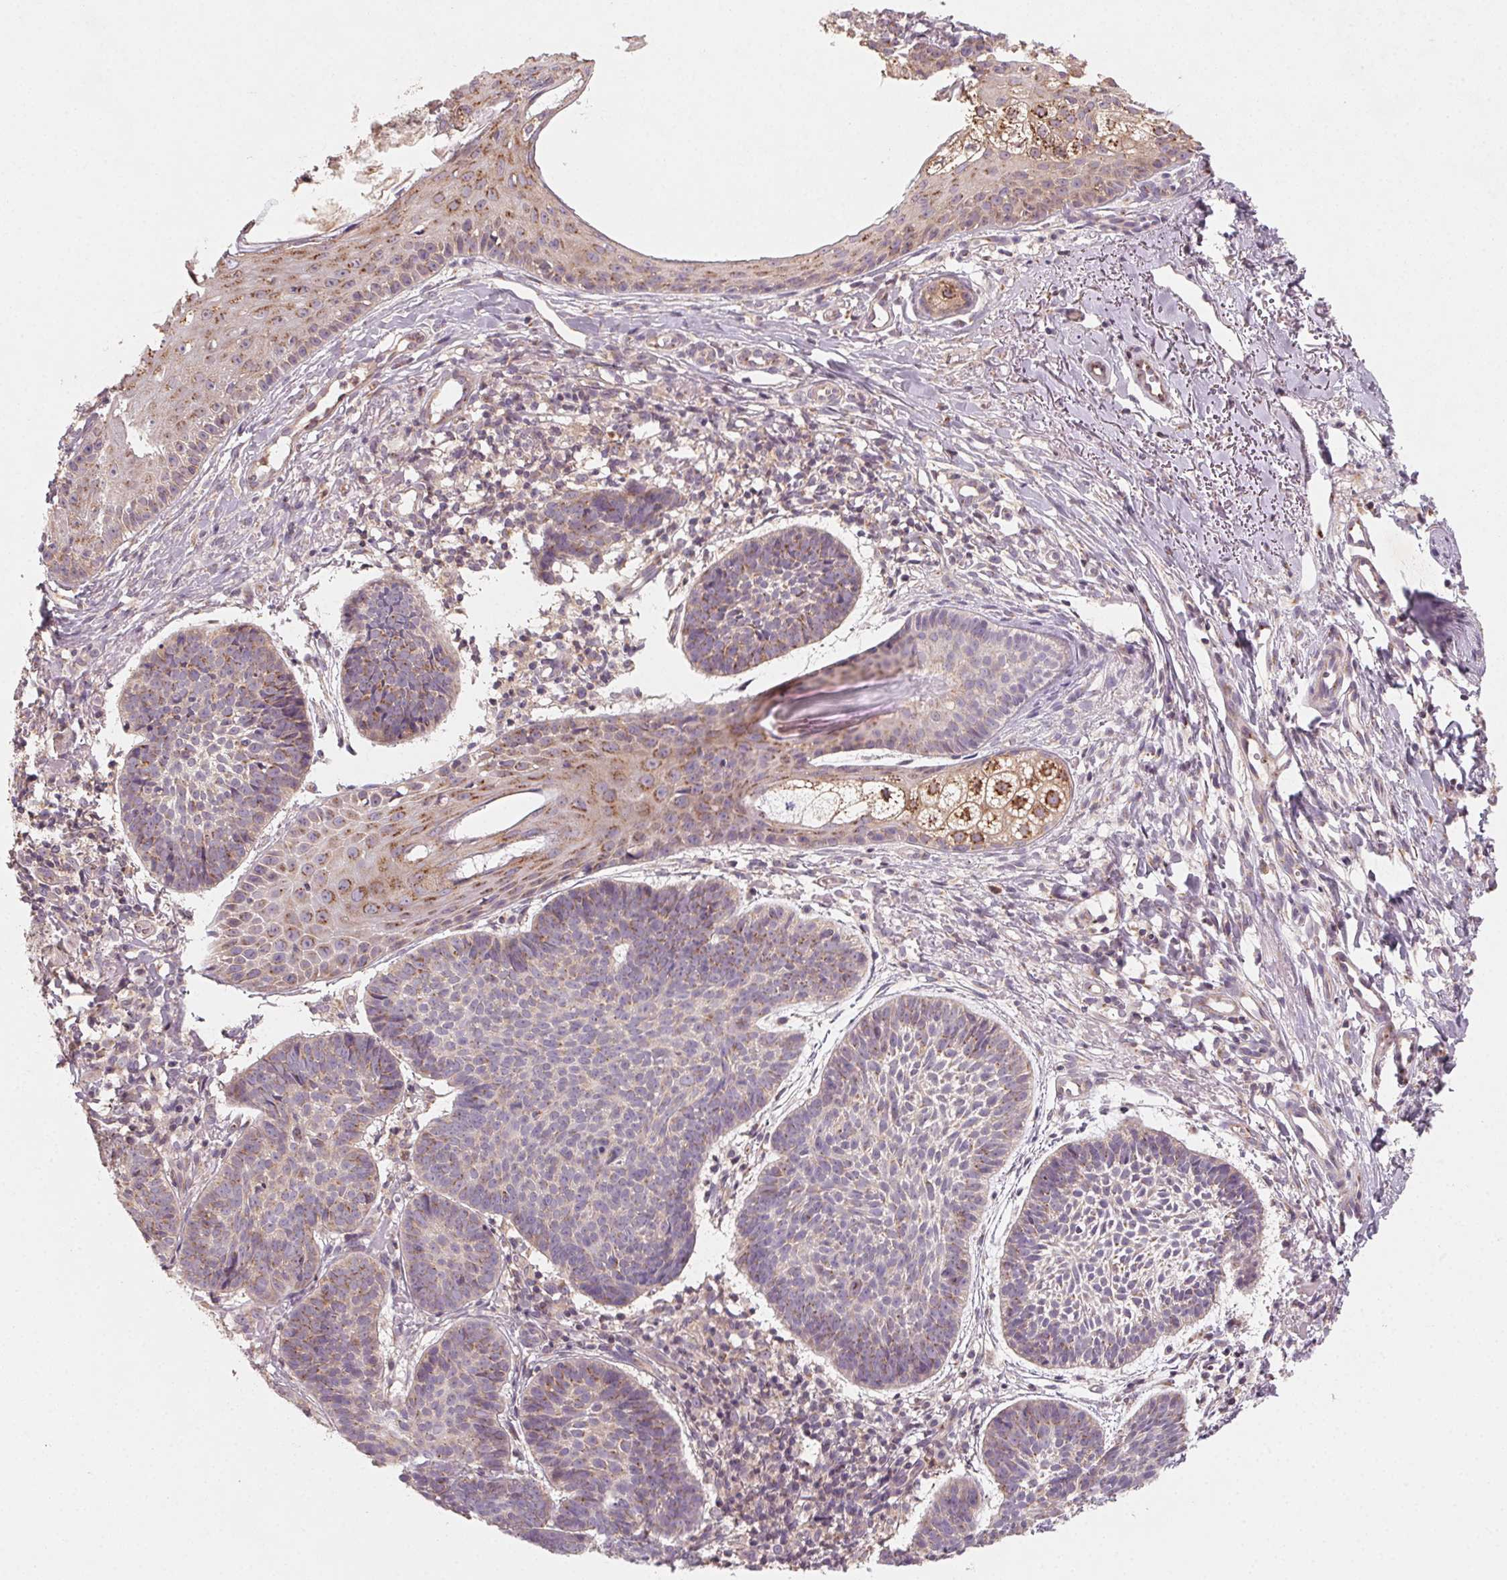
{"staining": {"intensity": "weak", "quantity": ">75%", "location": "cytoplasmic/membranous"}, "tissue": "skin cancer", "cell_type": "Tumor cells", "image_type": "cancer", "snomed": [{"axis": "morphology", "description": "Basal cell carcinoma"}, {"axis": "topography", "description": "Skin"}], "caption": "IHC image of basal cell carcinoma (skin) stained for a protein (brown), which demonstrates low levels of weak cytoplasmic/membranous positivity in approximately >75% of tumor cells.", "gene": "AP1S1", "patient": {"sex": "male", "age": 72}}